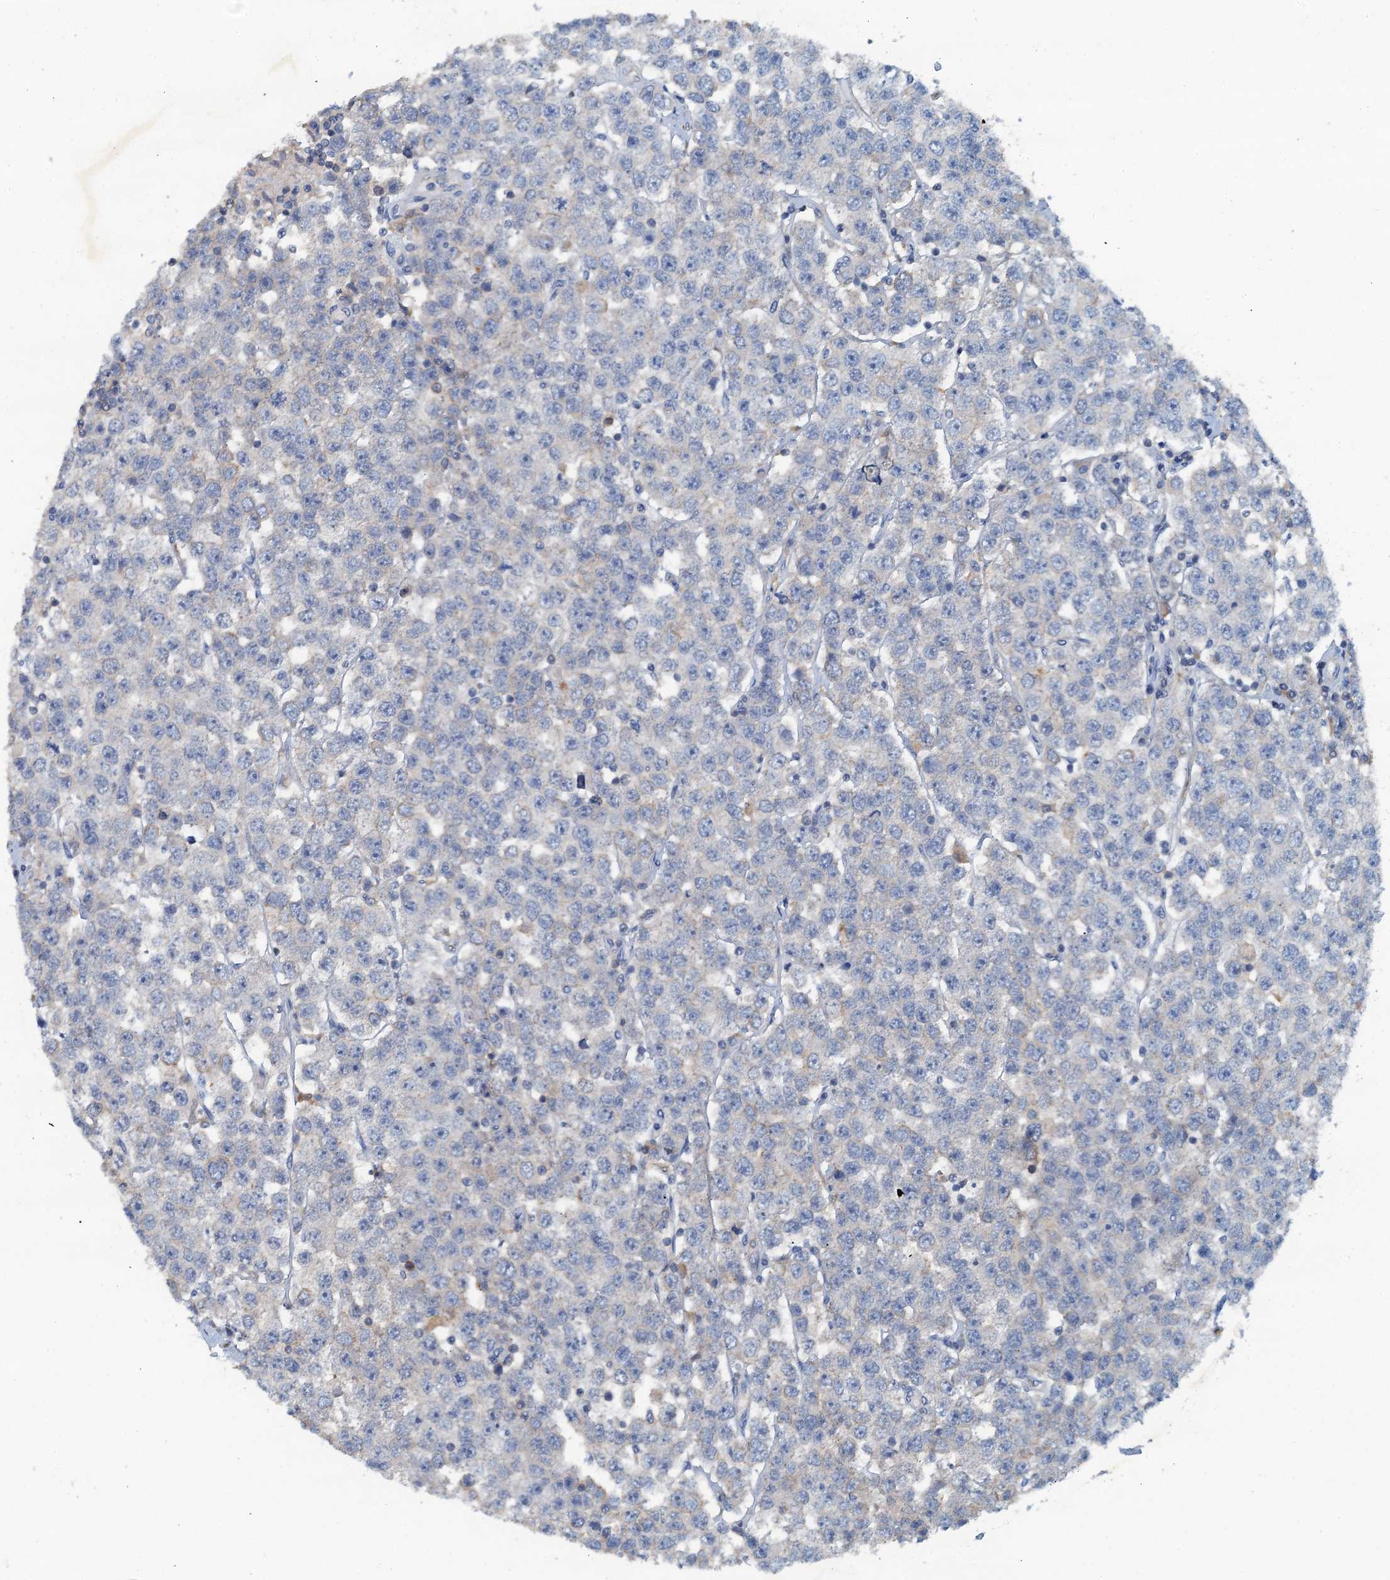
{"staining": {"intensity": "negative", "quantity": "none", "location": "none"}, "tissue": "testis cancer", "cell_type": "Tumor cells", "image_type": "cancer", "snomed": [{"axis": "morphology", "description": "Seminoma, NOS"}, {"axis": "topography", "description": "Testis"}], "caption": "Tumor cells show no significant staining in seminoma (testis).", "gene": "THAP10", "patient": {"sex": "male", "age": 28}}